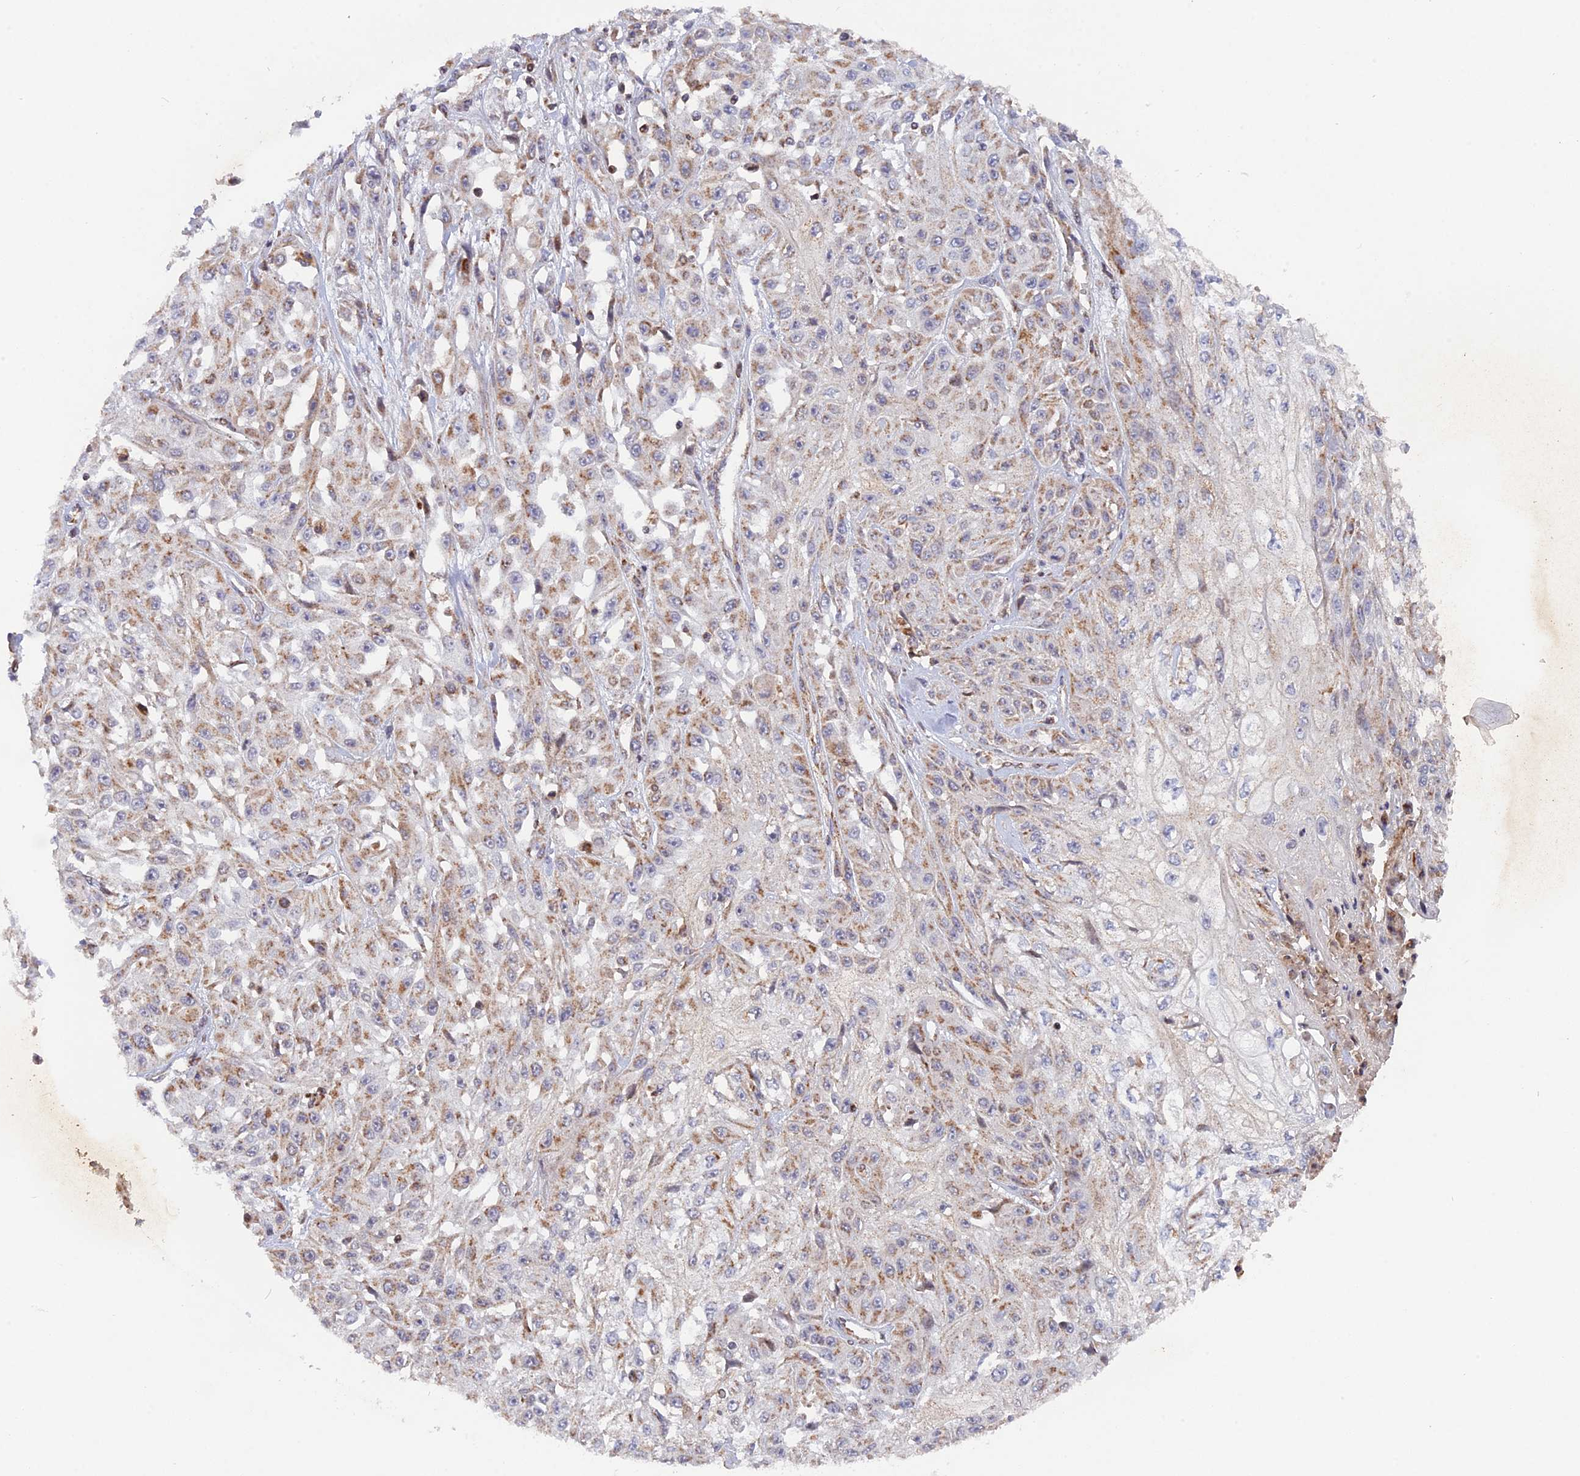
{"staining": {"intensity": "weak", "quantity": "25%-75%", "location": "cytoplasmic/membranous"}, "tissue": "skin cancer", "cell_type": "Tumor cells", "image_type": "cancer", "snomed": [{"axis": "morphology", "description": "Squamous cell carcinoma, NOS"}, {"axis": "morphology", "description": "Squamous cell carcinoma, metastatic, NOS"}, {"axis": "topography", "description": "Skin"}, {"axis": "topography", "description": "Lymph node"}], "caption": "Tumor cells reveal weak cytoplasmic/membranous staining in about 25%-75% of cells in skin squamous cell carcinoma. (IHC, brightfield microscopy, high magnification).", "gene": "MPV17L", "patient": {"sex": "male", "age": 75}}